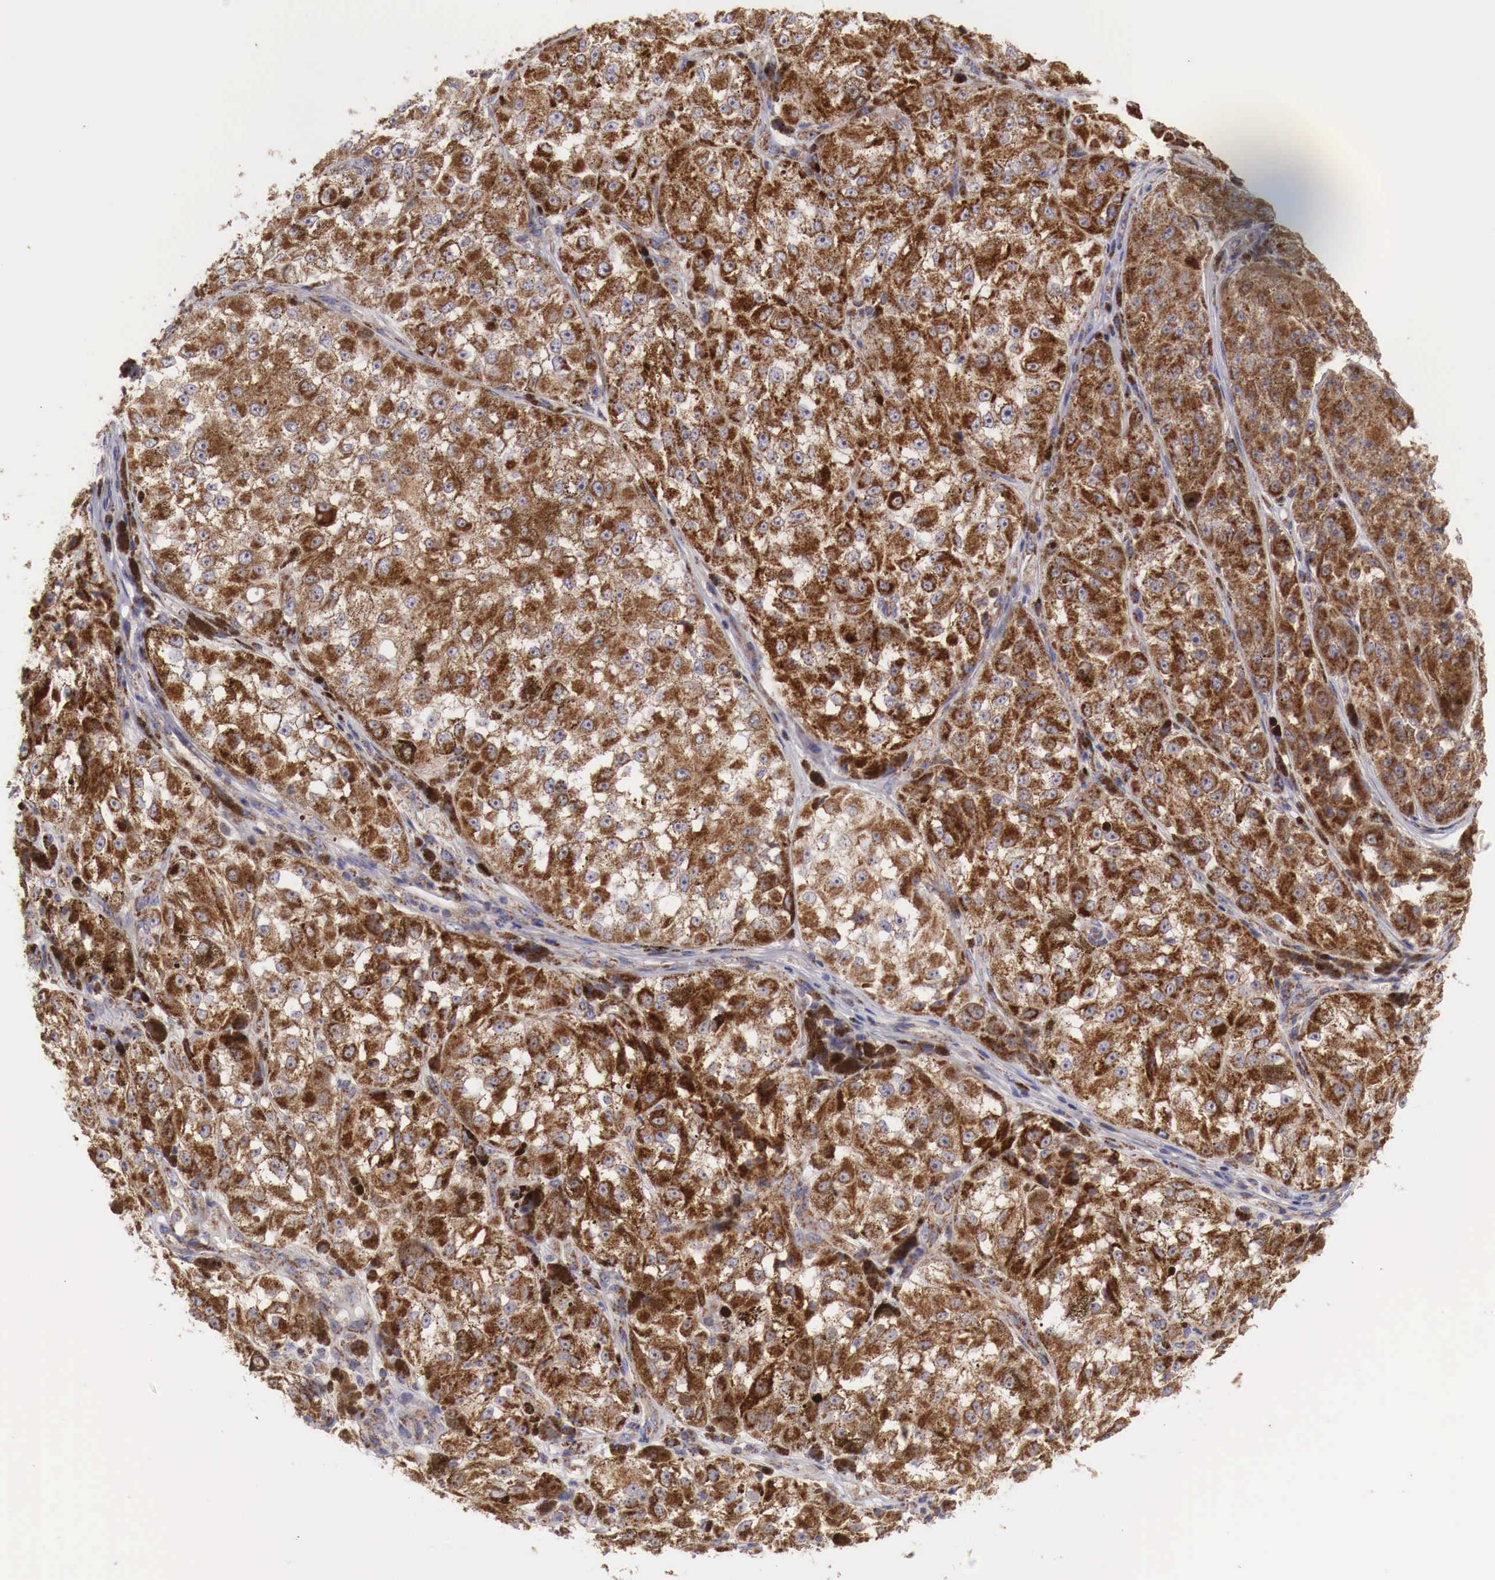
{"staining": {"intensity": "strong", "quantity": ">75%", "location": "cytoplasmic/membranous"}, "tissue": "melanoma", "cell_type": "Tumor cells", "image_type": "cancer", "snomed": [{"axis": "morphology", "description": "Malignant melanoma, NOS"}, {"axis": "topography", "description": "Skin"}], "caption": "Protein expression analysis of malignant melanoma displays strong cytoplasmic/membranous staining in approximately >75% of tumor cells.", "gene": "XPNPEP3", "patient": {"sex": "male", "age": 67}}